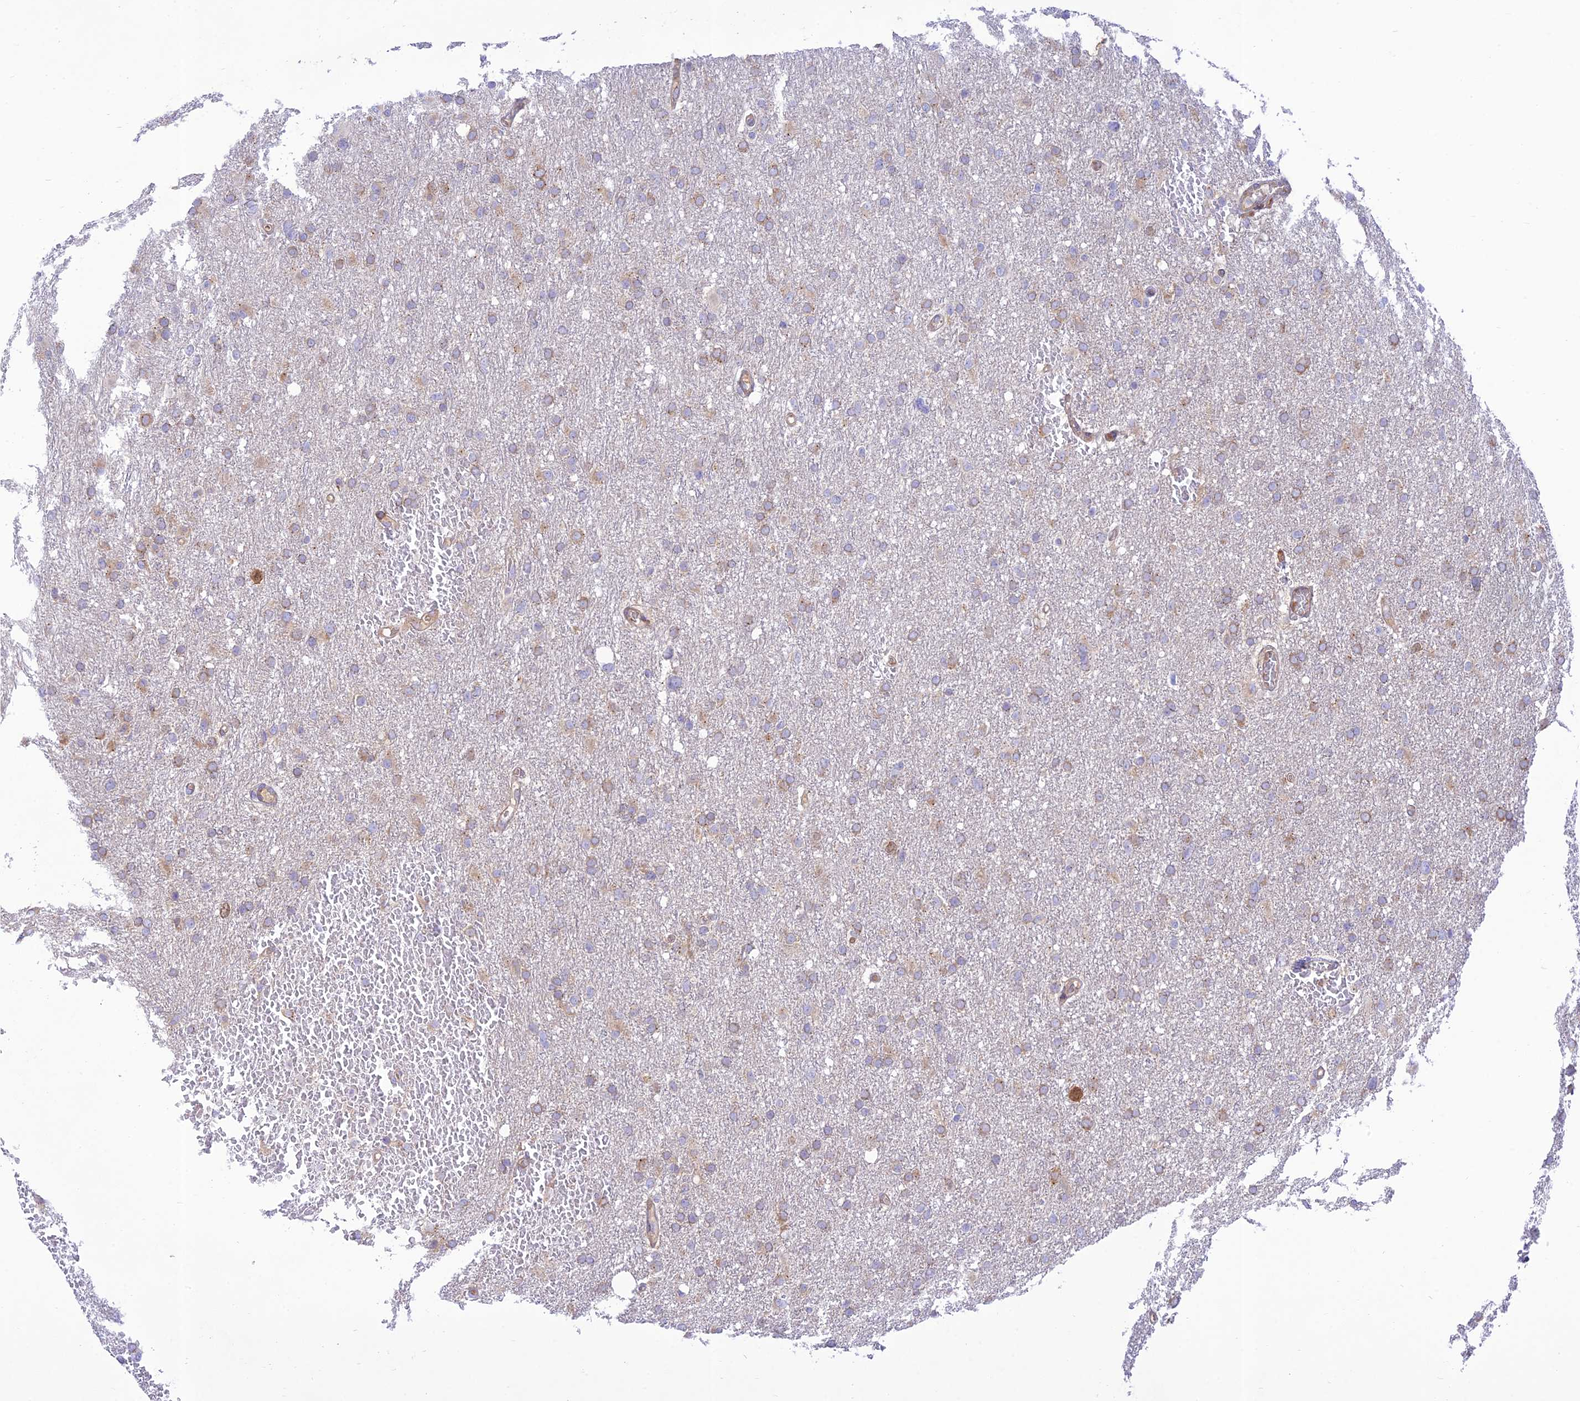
{"staining": {"intensity": "weak", "quantity": ">75%", "location": "cytoplasmic/membranous"}, "tissue": "glioma", "cell_type": "Tumor cells", "image_type": "cancer", "snomed": [{"axis": "morphology", "description": "Glioma, malignant, High grade"}, {"axis": "topography", "description": "Cerebral cortex"}], "caption": "Immunohistochemistry histopathology image of human glioma stained for a protein (brown), which shows low levels of weak cytoplasmic/membranous staining in approximately >75% of tumor cells.", "gene": "PIMREG", "patient": {"sex": "female", "age": 36}}